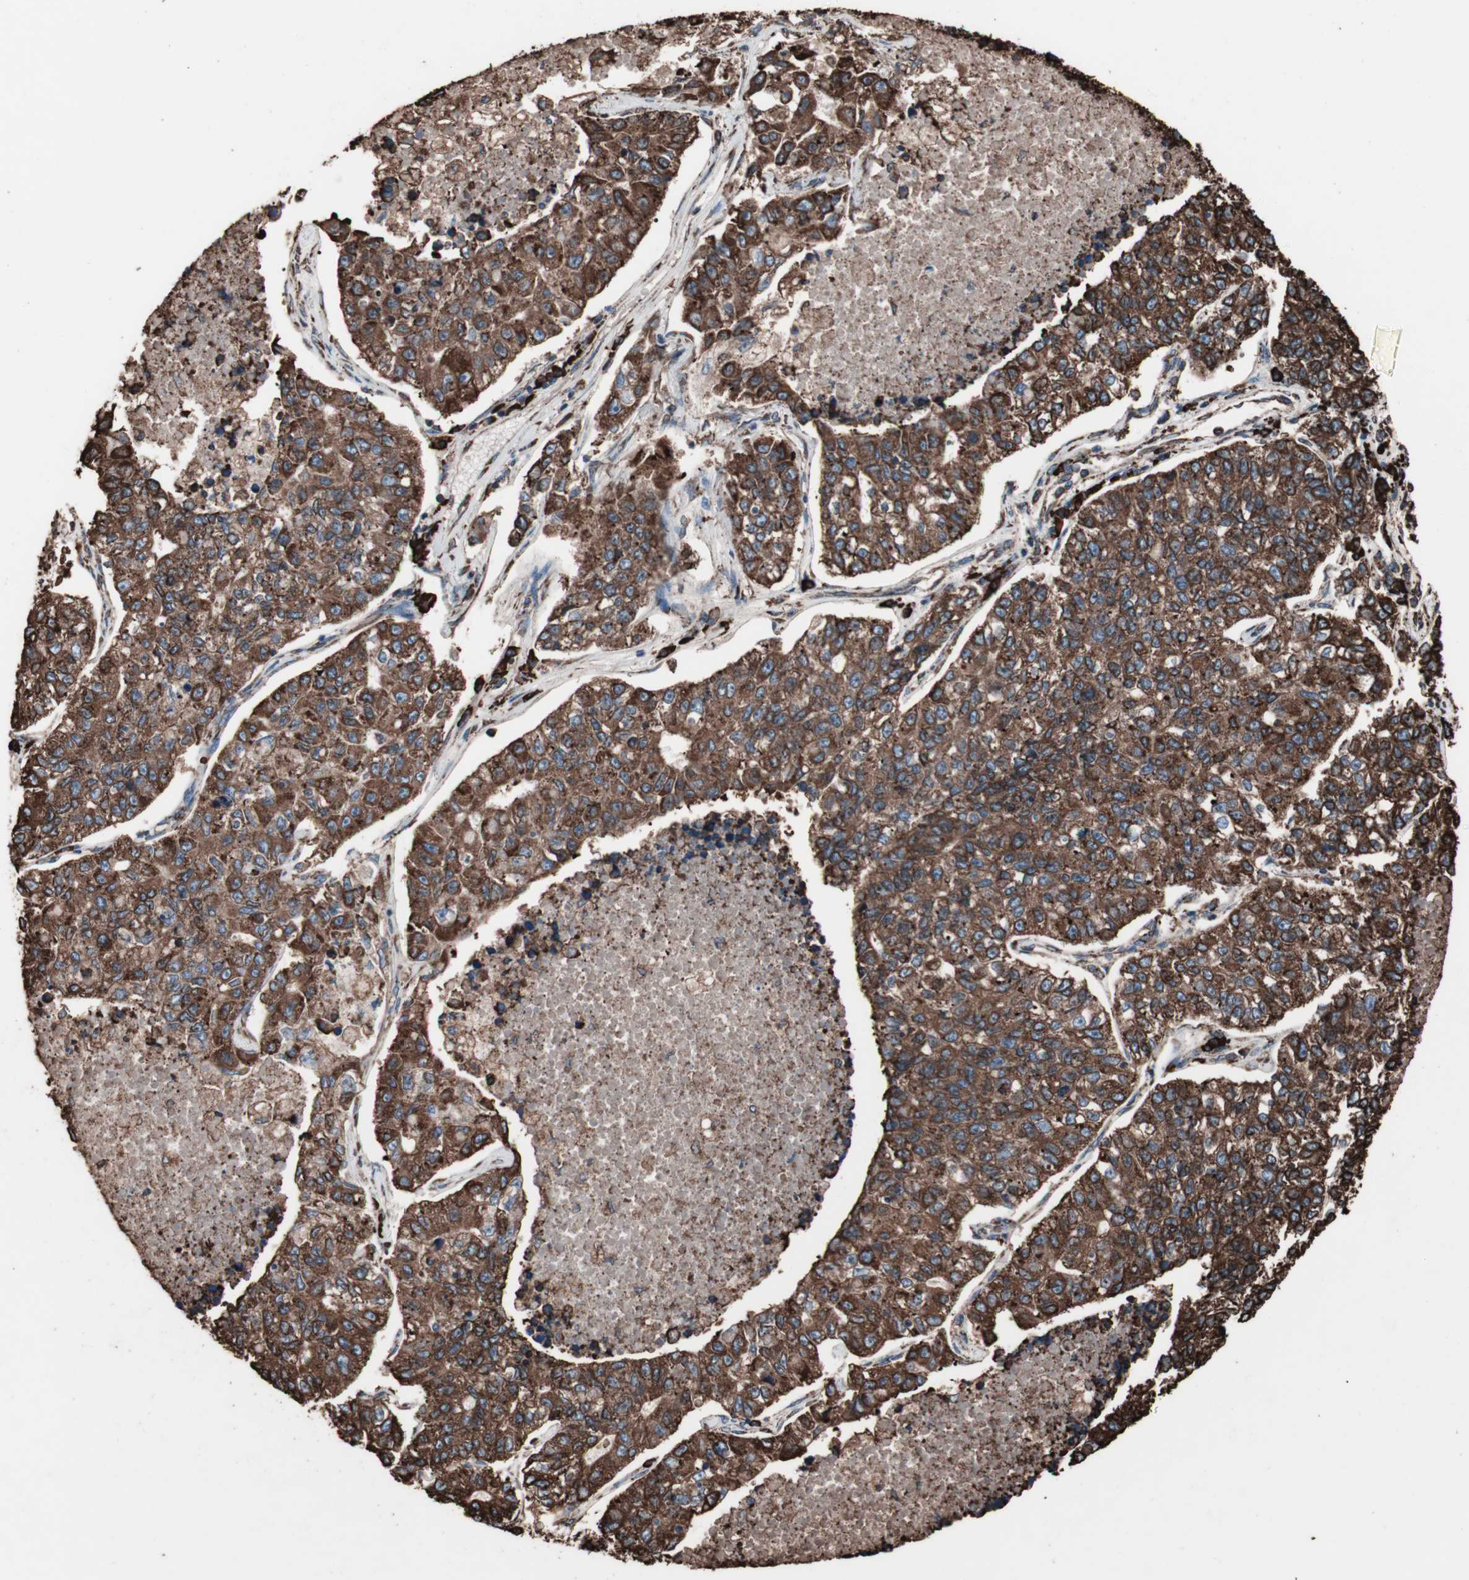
{"staining": {"intensity": "strong", "quantity": ">75%", "location": "cytoplasmic/membranous"}, "tissue": "lung cancer", "cell_type": "Tumor cells", "image_type": "cancer", "snomed": [{"axis": "morphology", "description": "Adenocarcinoma, NOS"}, {"axis": "topography", "description": "Lung"}], "caption": "A brown stain shows strong cytoplasmic/membranous staining of a protein in lung cancer (adenocarcinoma) tumor cells.", "gene": "HSP90B1", "patient": {"sex": "male", "age": 49}}